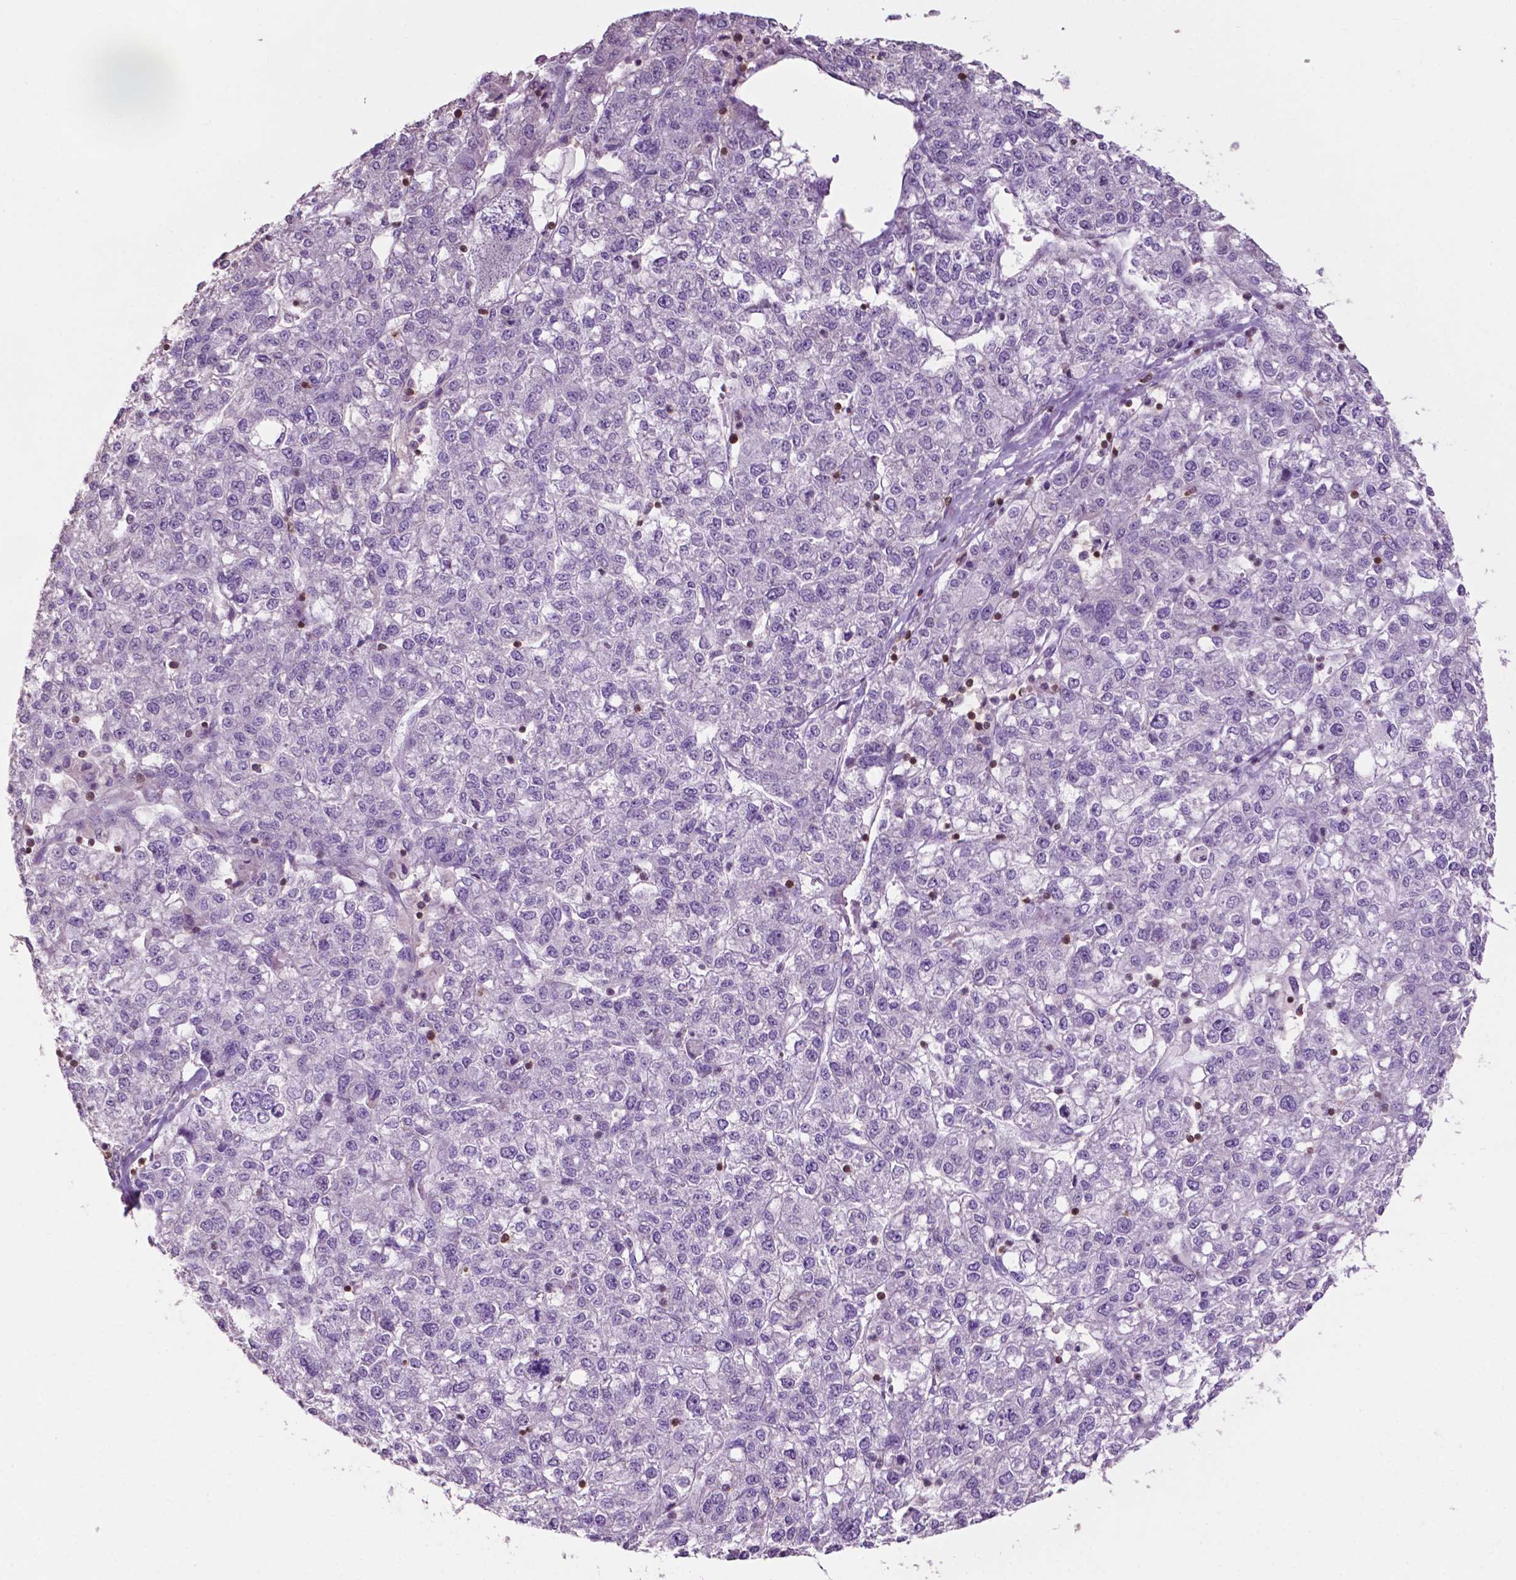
{"staining": {"intensity": "negative", "quantity": "none", "location": "none"}, "tissue": "liver cancer", "cell_type": "Tumor cells", "image_type": "cancer", "snomed": [{"axis": "morphology", "description": "Carcinoma, Hepatocellular, NOS"}, {"axis": "topography", "description": "Liver"}], "caption": "A histopathology image of liver cancer stained for a protein shows no brown staining in tumor cells. (Immunohistochemistry (ihc), brightfield microscopy, high magnification).", "gene": "TBC1D10C", "patient": {"sex": "male", "age": 56}}